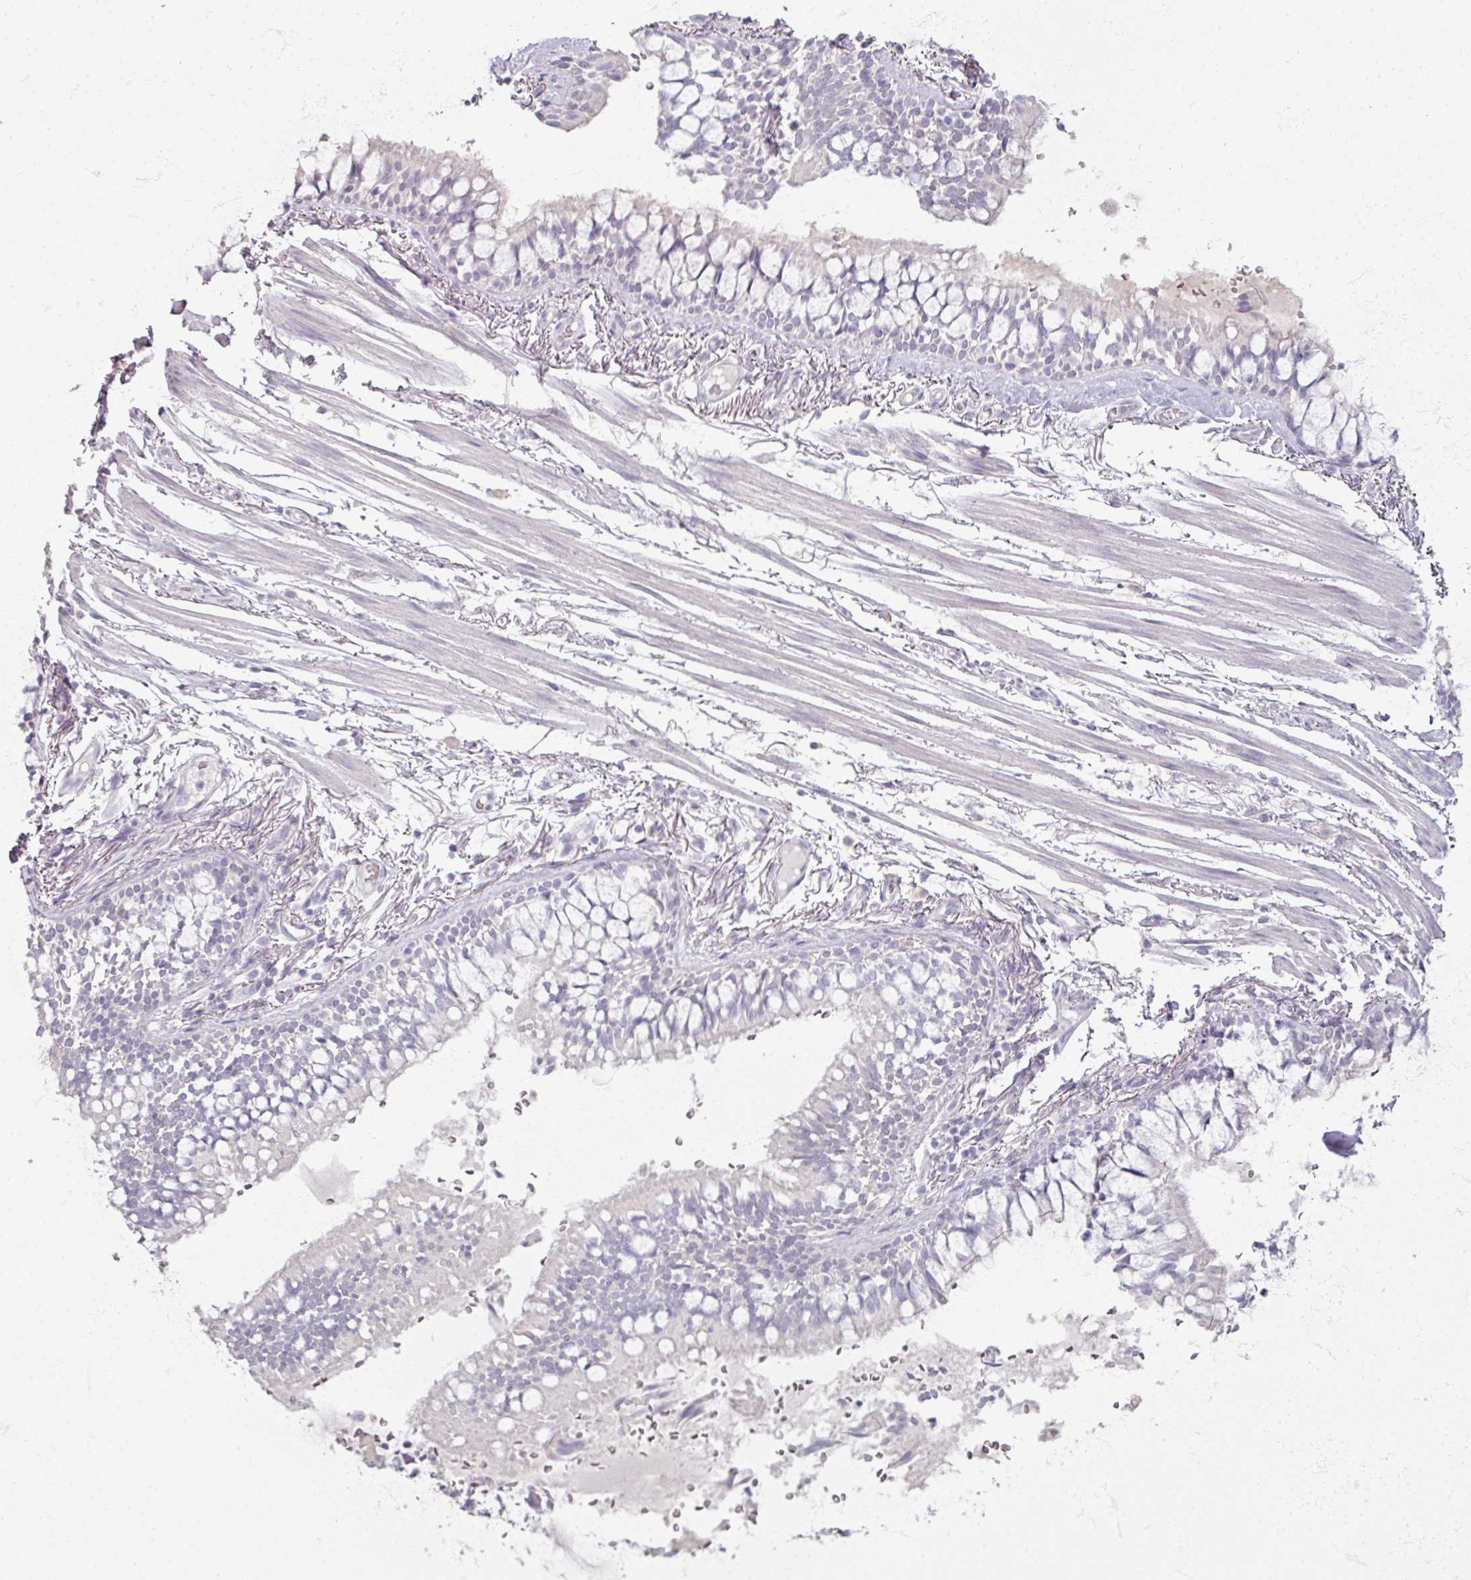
{"staining": {"intensity": "negative", "quantity": "none", "location": "none"}, "tissue": "soft tissue", "cell_type": "Fibroblasts", "image_type": "normal", "snomed": [{"axis": "morphology", "description": "Normal tissue, NOS"}, {"axis": "topography", "description": "Bronchus"}], "caption": "An IHC image of benign soft tissue is shown. There is no staining in fibroblasts of soft tissue.", "gene": "SOX11", "patient": {"sex": "male", "age": 70}}